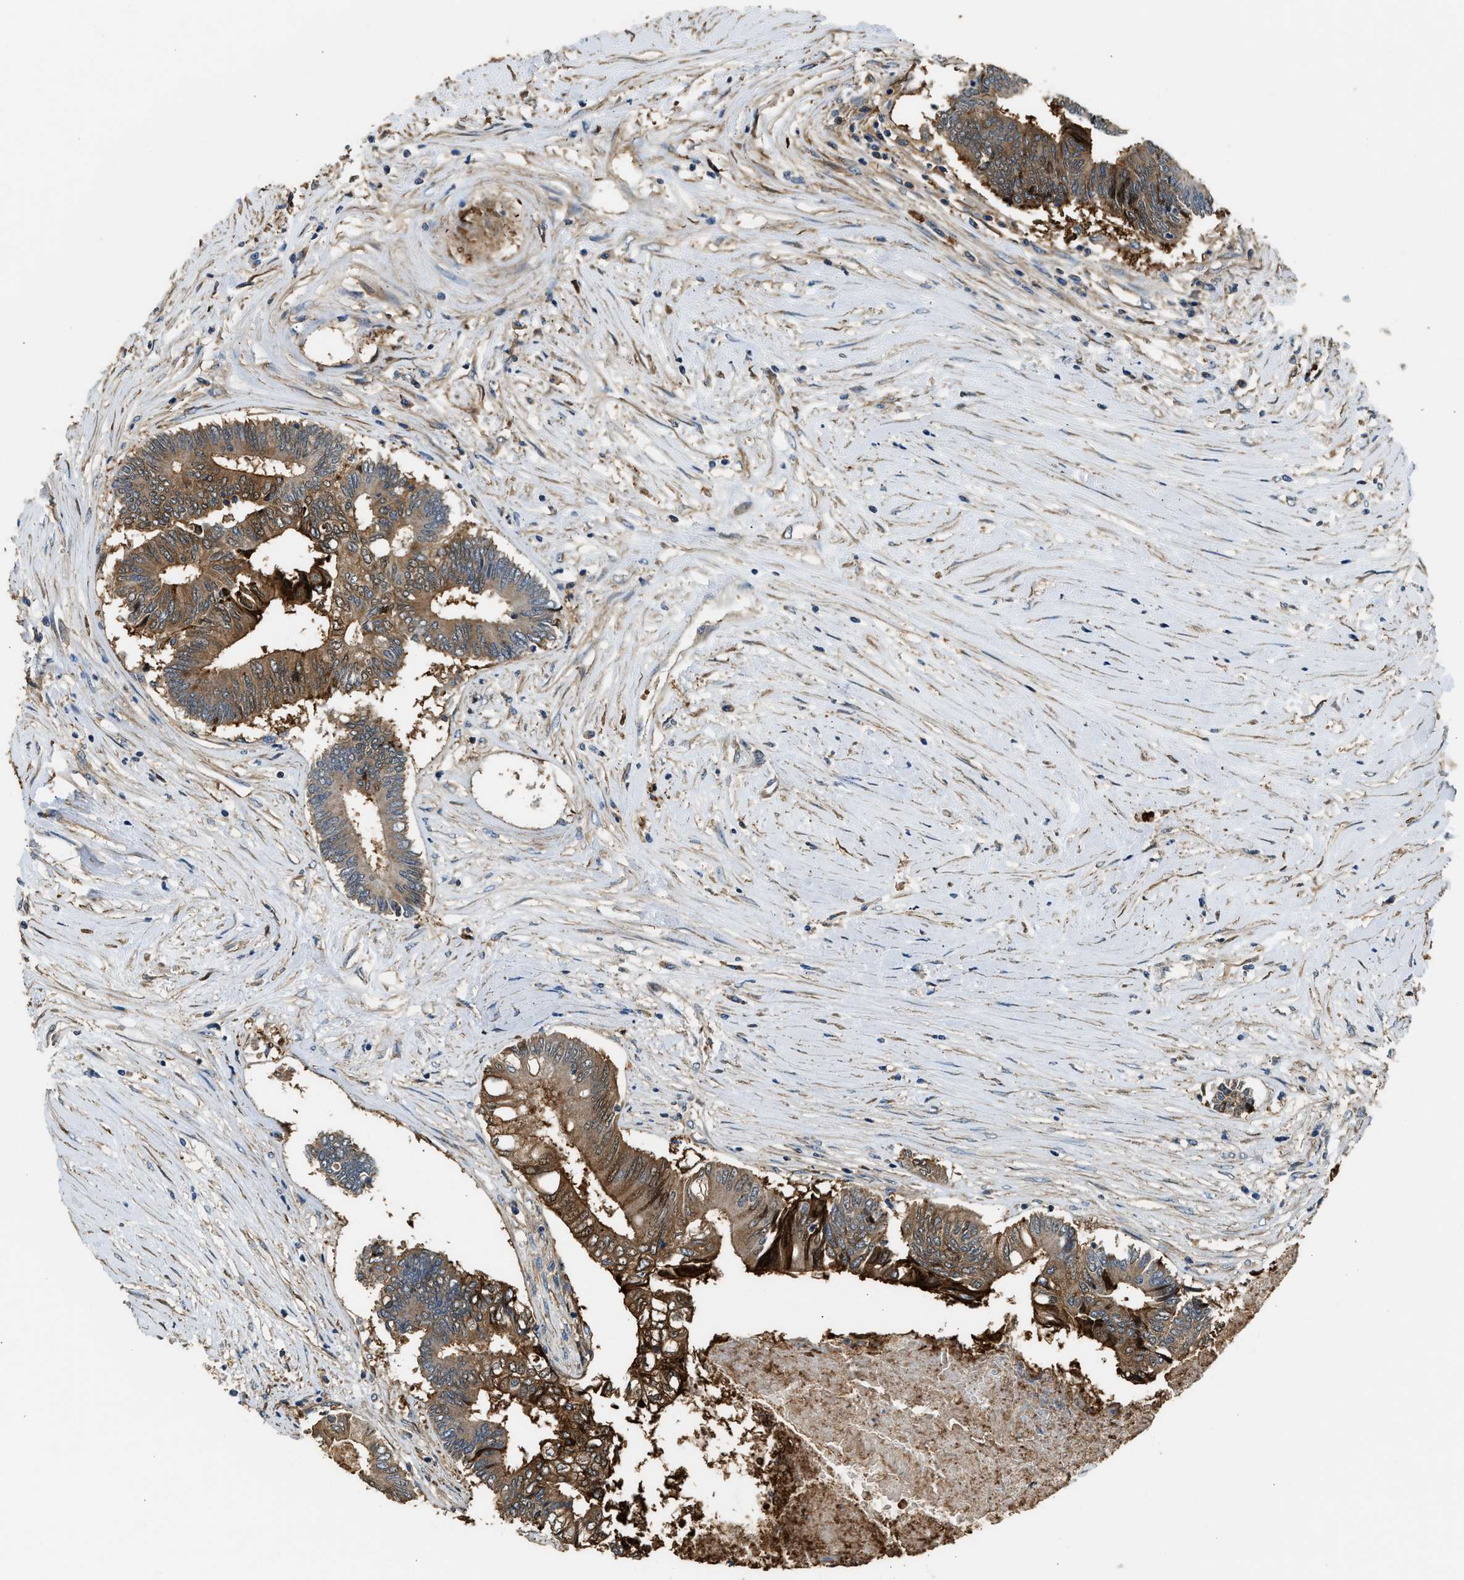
{"staining": {"intensity": "moderate", "quantity": ">75%", "location": "cytoplasmic/membranous"}, "tissue": "colorectal cancer", "cell_type": "Tumor cells", "image_type": "cancer", "snomed": [{"axis": "morphology", "description": "Adenocarcinoma, NOS"}, {"axis": "topography", "description": "Rectum"}], "caption": "IHC histopathology image of human colorectal cancer stained for a protein (brown), which shows medium levels of moderate cytoplasmic/membranous expression in approximately >75% of tumor cells.", "gene": "ANXA3", "patient": {"sex": "male", "age": 63}}